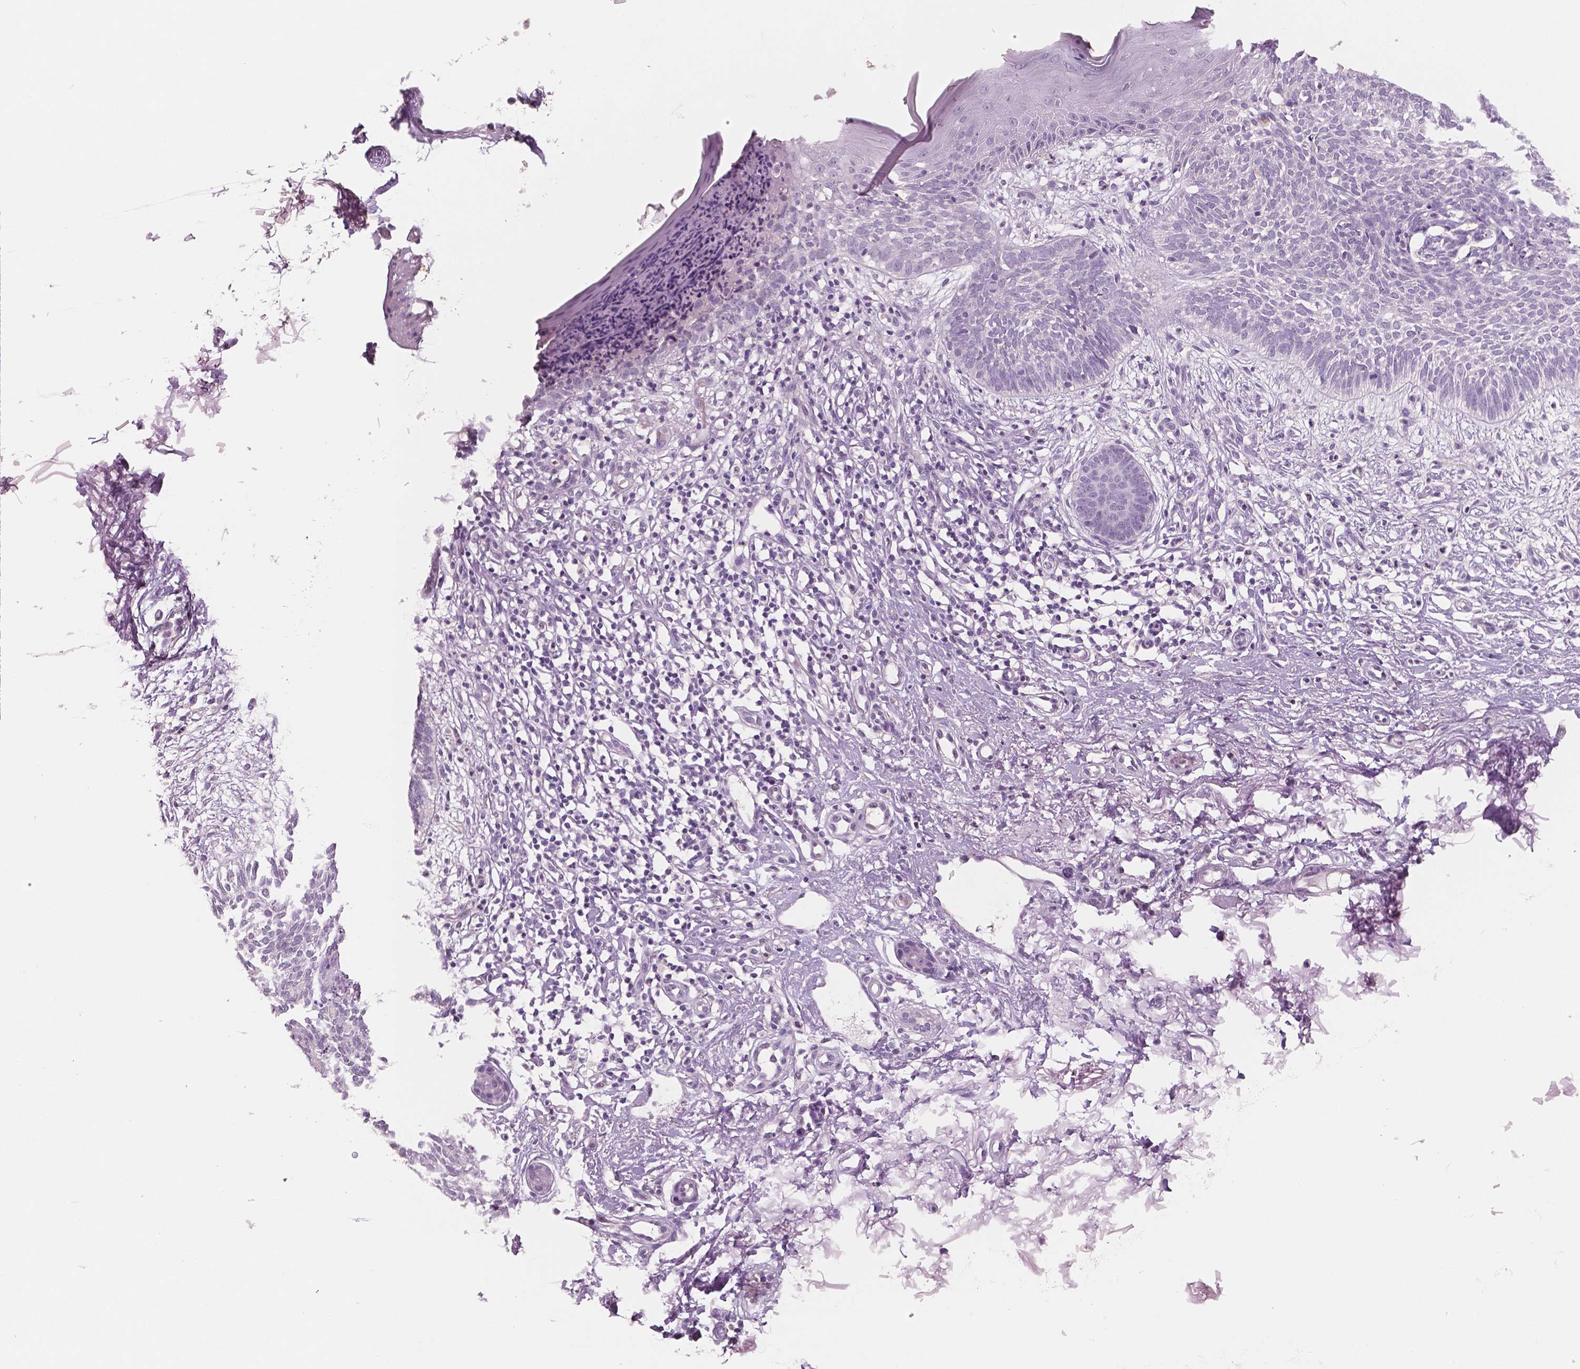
{"staining": {"intensity": "negative", "quantity": "none", "location": "none"}, "tissue": "skin cancer", "cell_type": "Tumor cells", "image_type": "cancer", "snomed": [{"axis": "morphology", "description": "Basal cell carcinoma"}, {"axis": "topography", "description": "Skin"}], "caption": "Immunohistochemistry image of human basal cell carcinoma (skin) stained for a protein (brown), which shows no expression in tumor cells.", "gene": "NECAB2", "patient": {"sex": "female", "age": 84}}